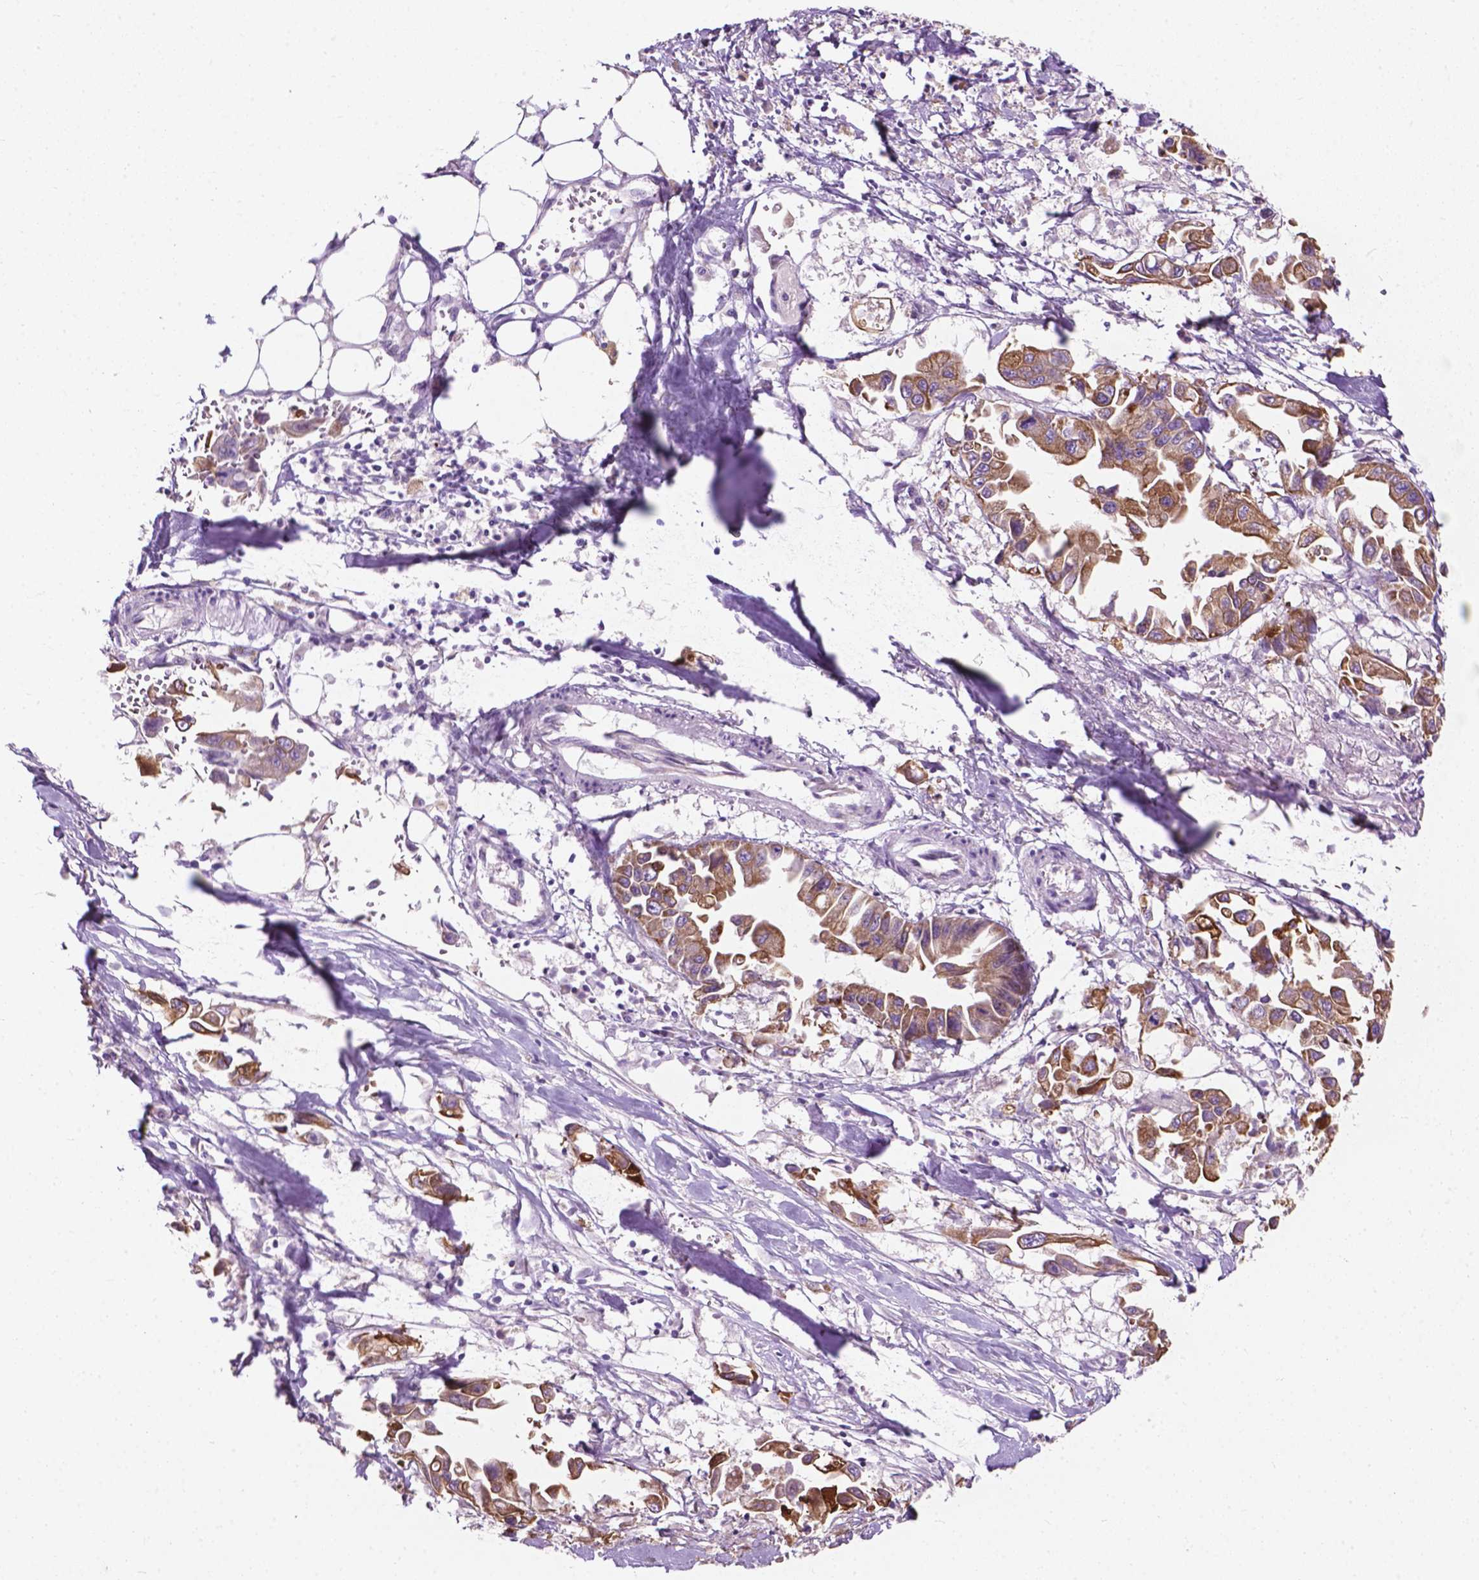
{"staining": {"intensity": "moderate", "quantity": ">75%", "location": "cytoplasmic/membranous"}, "tissue": "pancreatic cancer", "cell_type": "Tumor cells", "image_type": "cancer", "snomed": [{"axis": "morphology", "description": "Adenocarcinoma, NOS"}, {"axis": "topography", "description": "Pancreas"}], "caption": "Protein expression analysis of pancreatic adenocarcinoma demonstrates moderate cytoplasmic/membranous expression in approximately >75% of tumor cells.", "gene": "MZT1", "patient": {"sex": "female", "age": 83}}